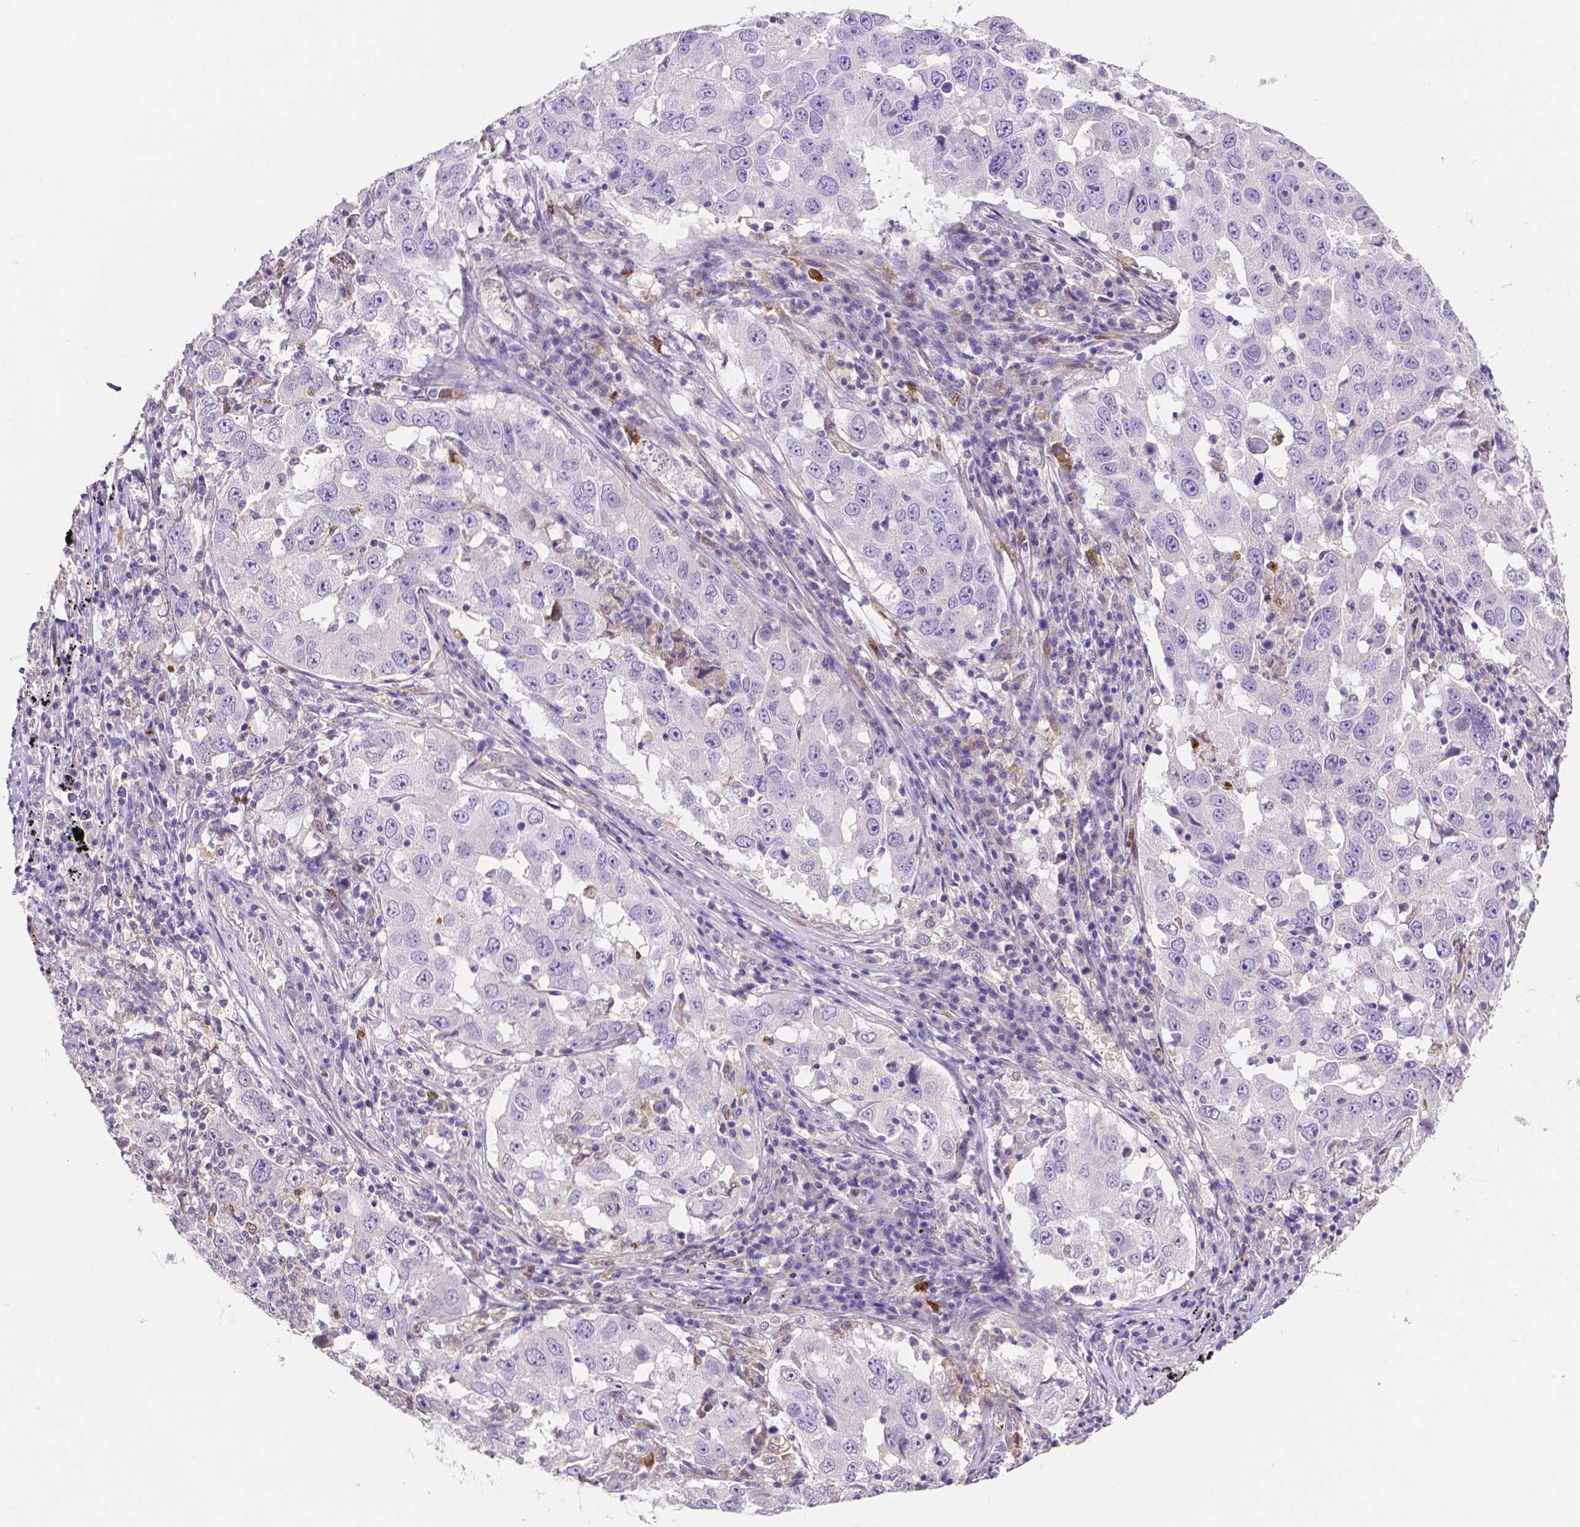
{"staining": {"intensity": "negative", "quantity": "none", "location": "none"}, "tissue": "lung cancer", "cell_type": "Tumor cells", "image_type": "cancer", "snomed": [{"axis": "morphology", "description": "Adenocarcinoma, NOS"}, {"axis": "topography", "description": "Lung"}], "caption": "There is no significant staining in tumor cells of lung cancer (adenocarcinoma).", "gene": "MMP9", "patient": {"sex": "male", "age": 73}}